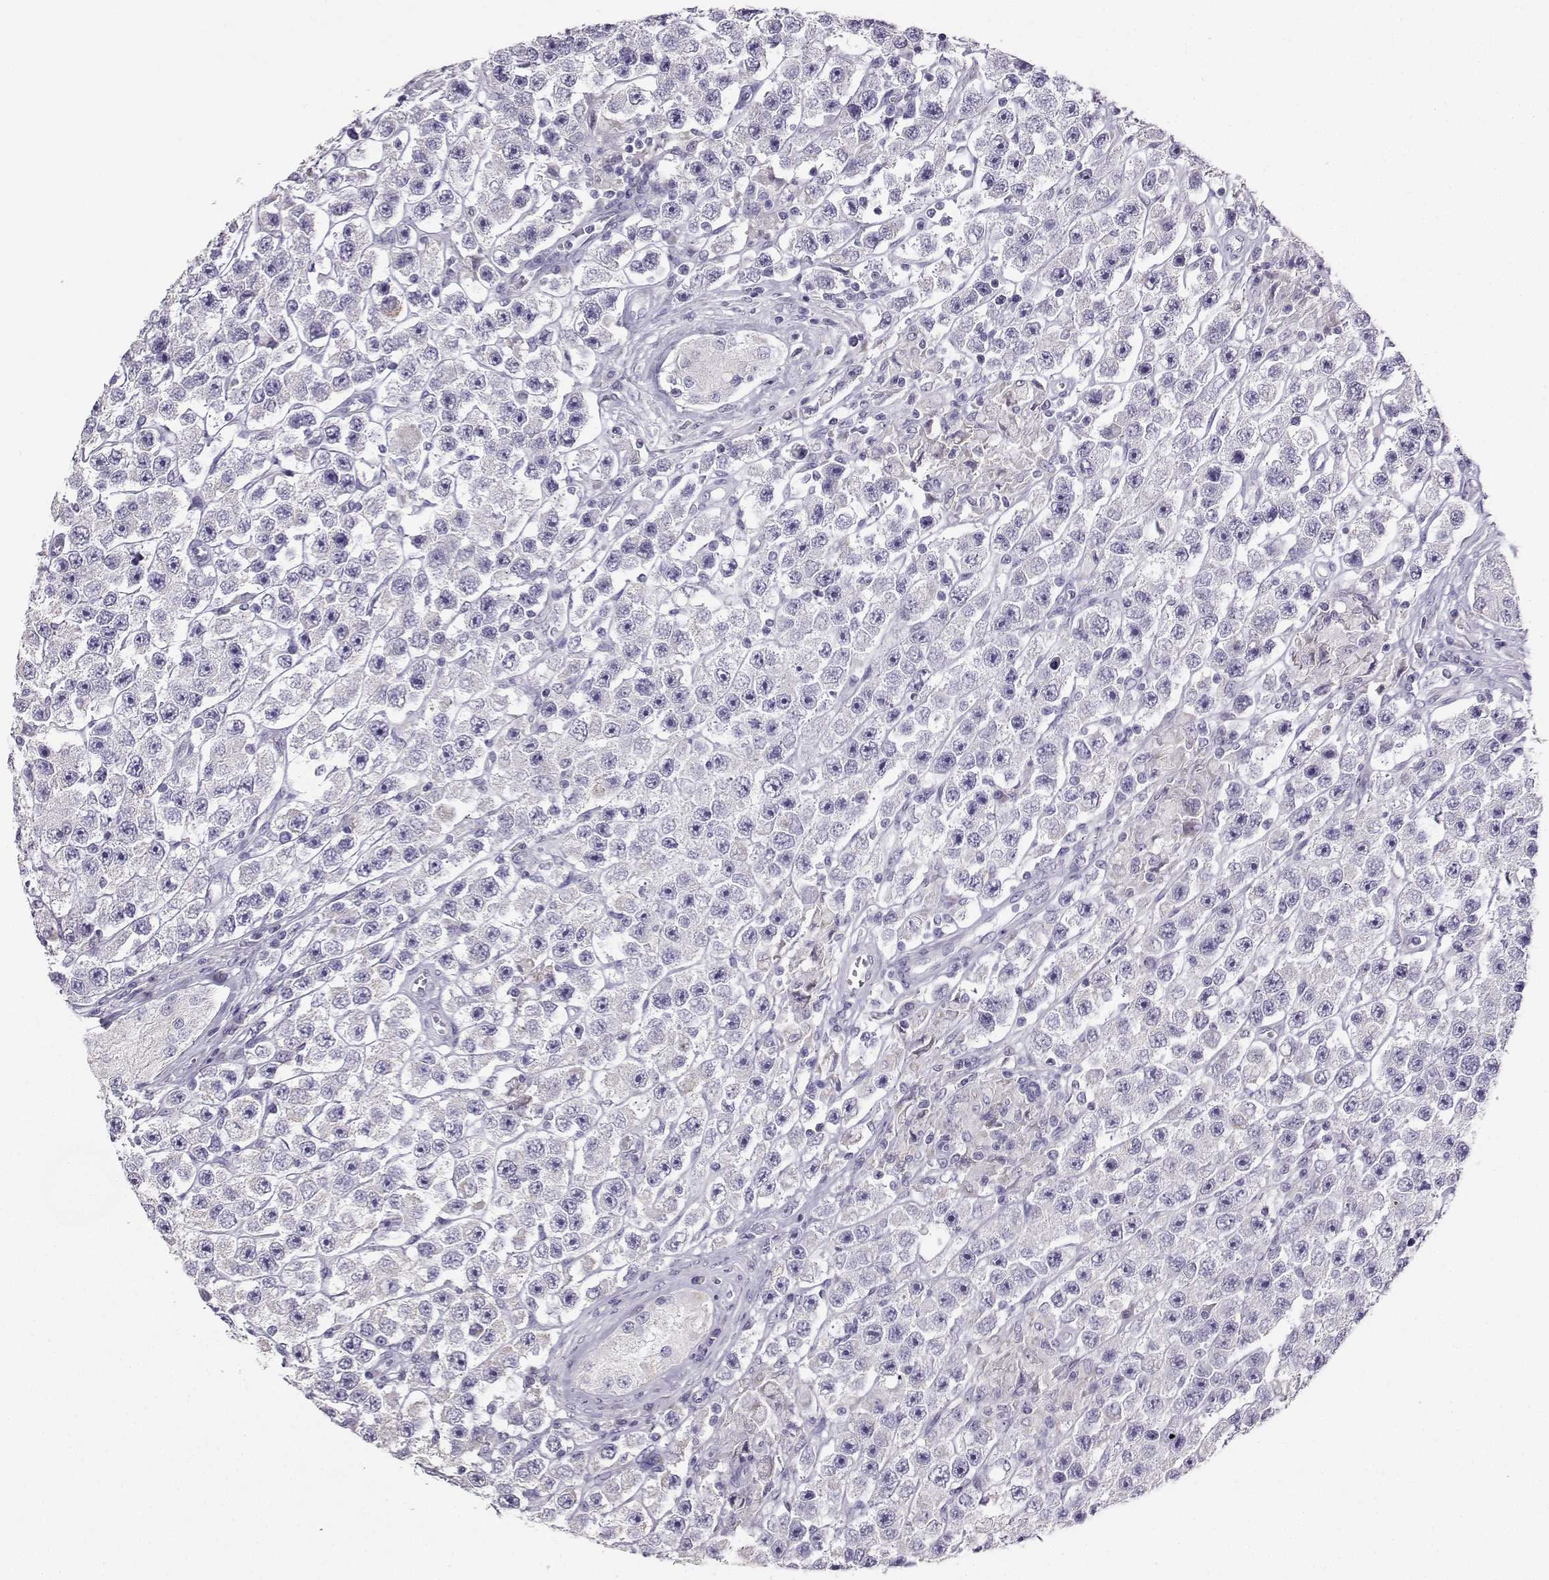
{"staining": {"intensity": "negative", "quantity": "none", "location": "none"}, "tissue": "testis cancer", "cell_type": "Tumor cells", "image_type": "cancer", "snomed": [{"axis": "morphology", "description": "Seminoma, NOS"}, {"axis": "topography", "description": "Testis"}], "caption": "A photomicrograph of human testis seminoma is negative for staining in tumor cells. (DAB (3,3'-diaminobenzidine) immunohistochemistry, high magnification).", "gene": "AVP", "patient": {"sex": "male", "age": 45}}